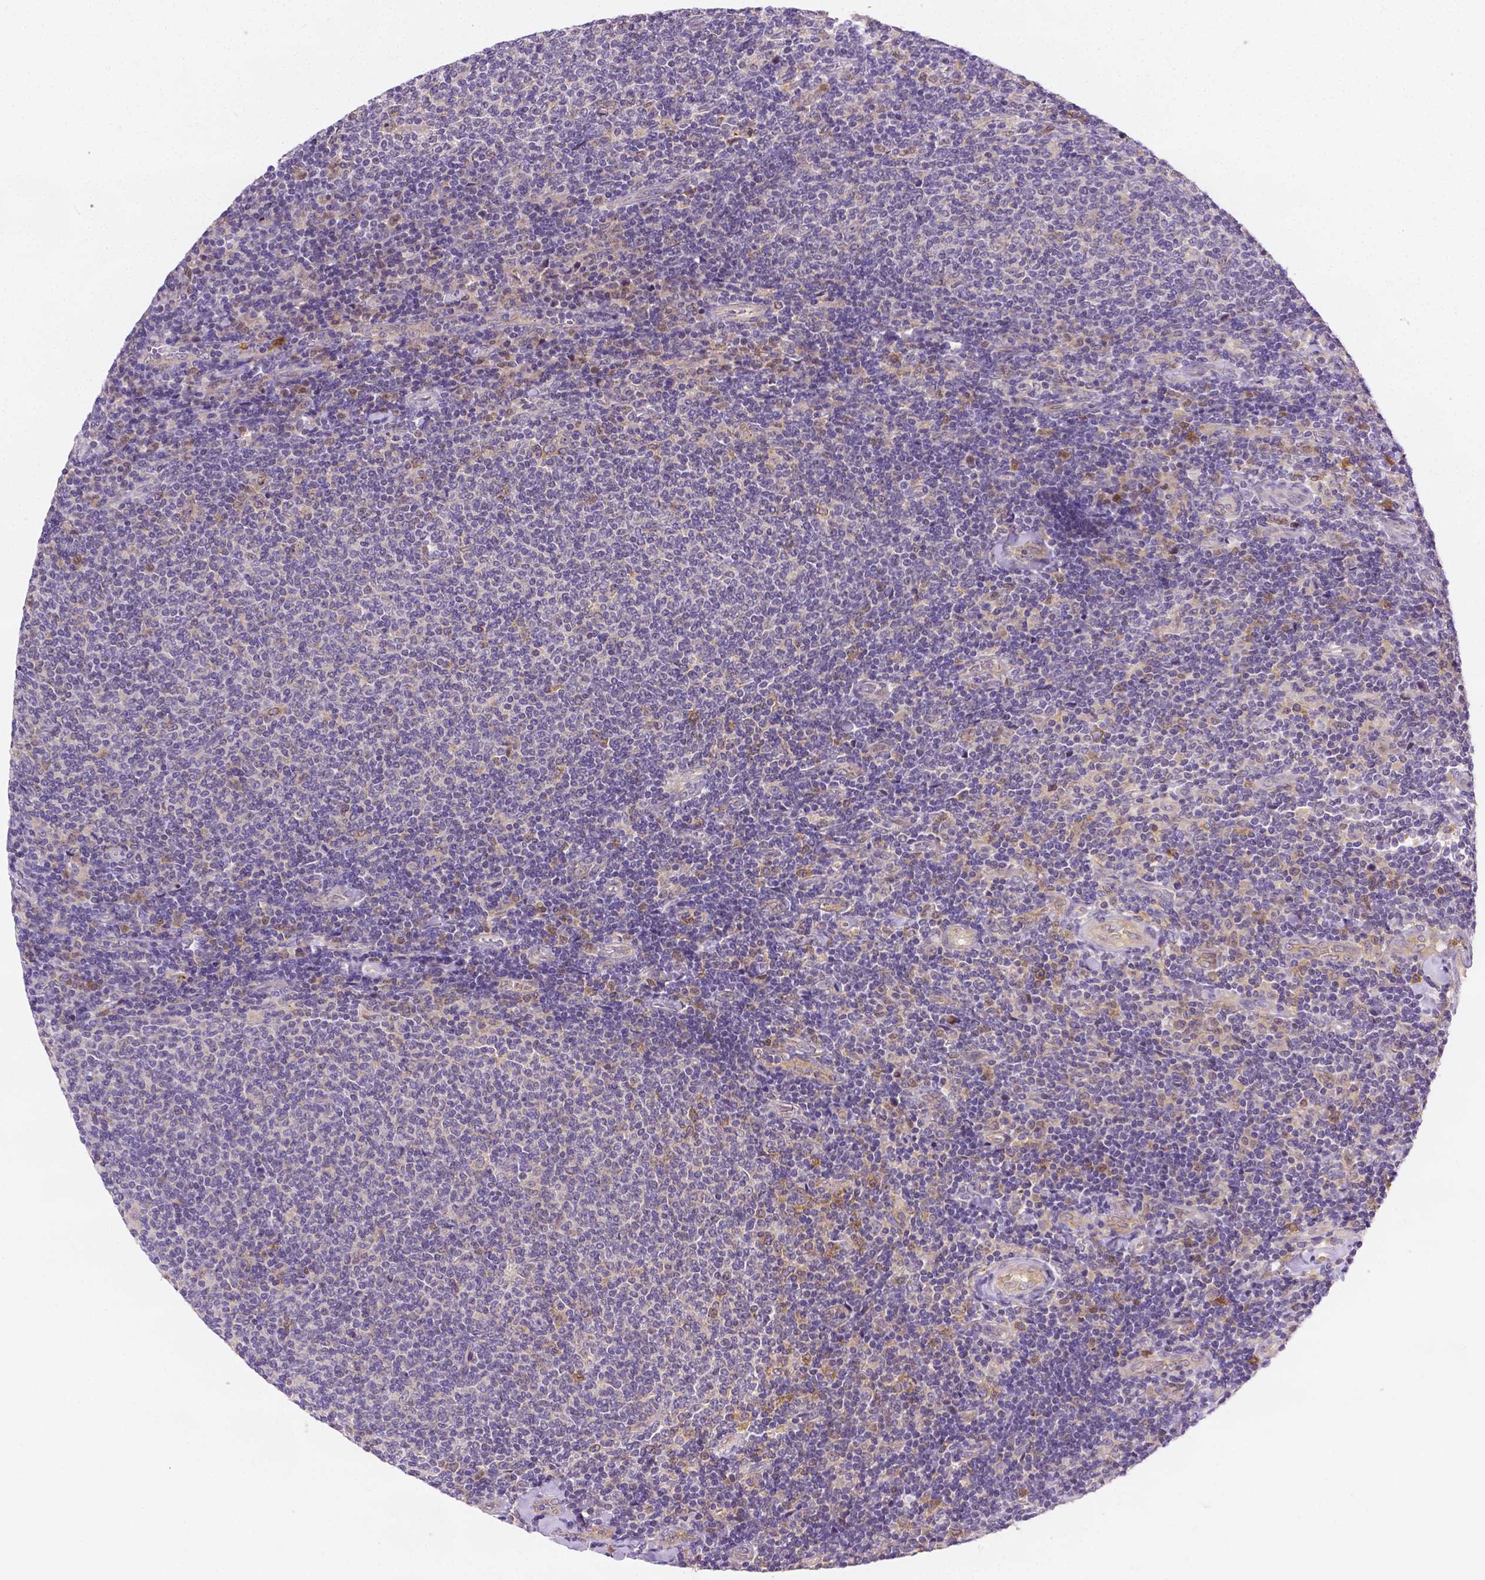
{"staining": {"intensity": "negative", "quantity": "none", "location": "none"}, "tissue": "lymphoma", "cell_type": "Tumor cells", "image_type": "cancer", "snomed": [{"axis": "morphology", "description": "Malignant lymphoma, non-Hodgkin's type, Low grade"}, {"axis": "topography", "description": "Lymph node"}], "caption": "Tumor cells are negative for brown protein staining in lymphoma.", "gene": "ZNRD2", "patient": {"sex": "male", "age": 52}}